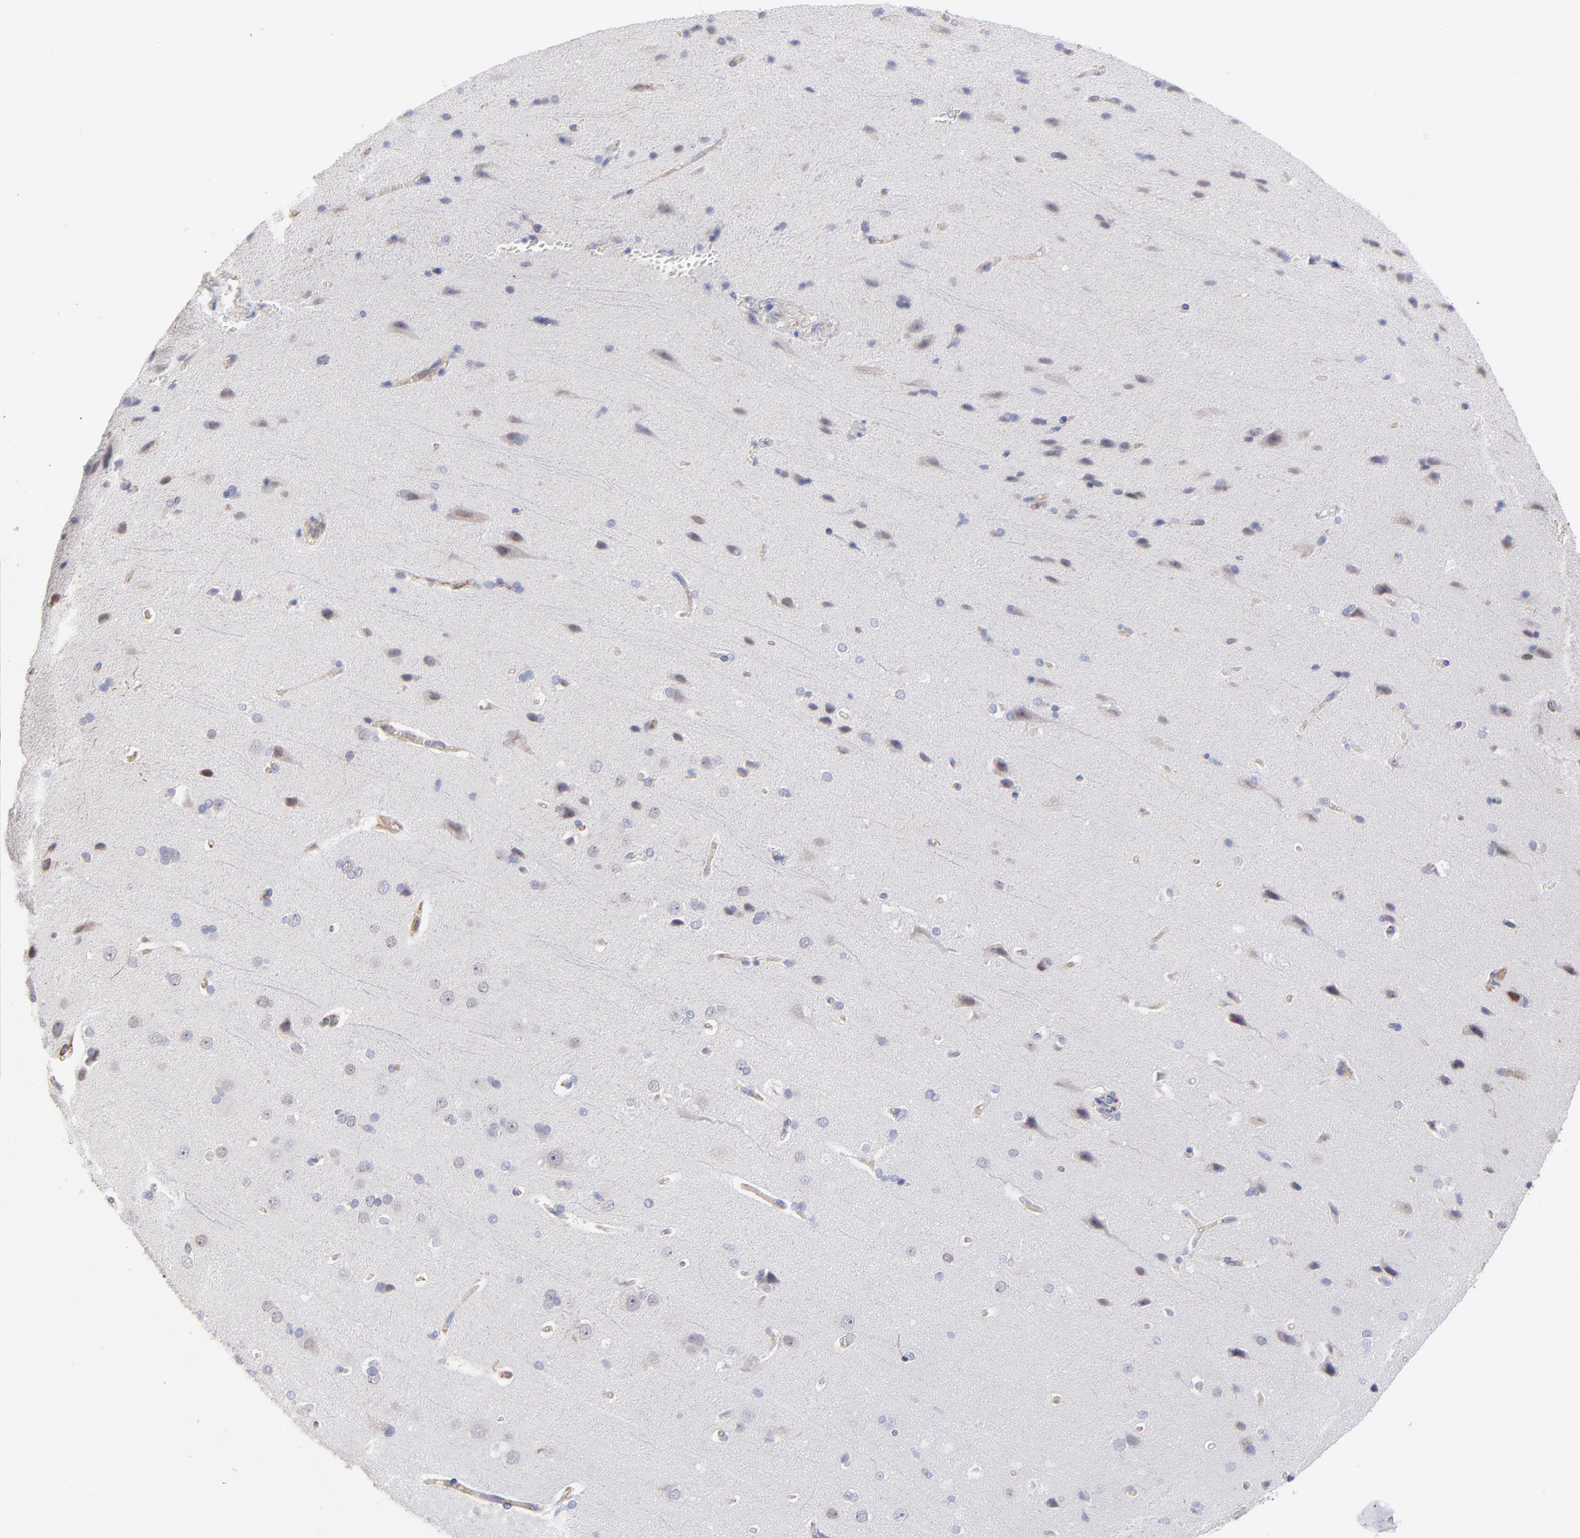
{"staining": {"intensity": "weak", "quantity": ">75%", "location": "cytoplasmic/membranous"}, "tissue": "cerebral cortex", "cell_type": "Endothelial cells", "image_type": "normal", "snomed": [{"axis": "morphology", "description": "Normal tissue, NOS"}, {"axis": "topography", "description": "Cerebral cortex"}], "caption": "Brown immunohistochemical staining in unremarkable cerebral cortex displays weak cytoplasmic/membranous expression in approximately >75% of endothelial cells.", "gene": "COX8C", "patient": {"sex": "male", "age": 62}}